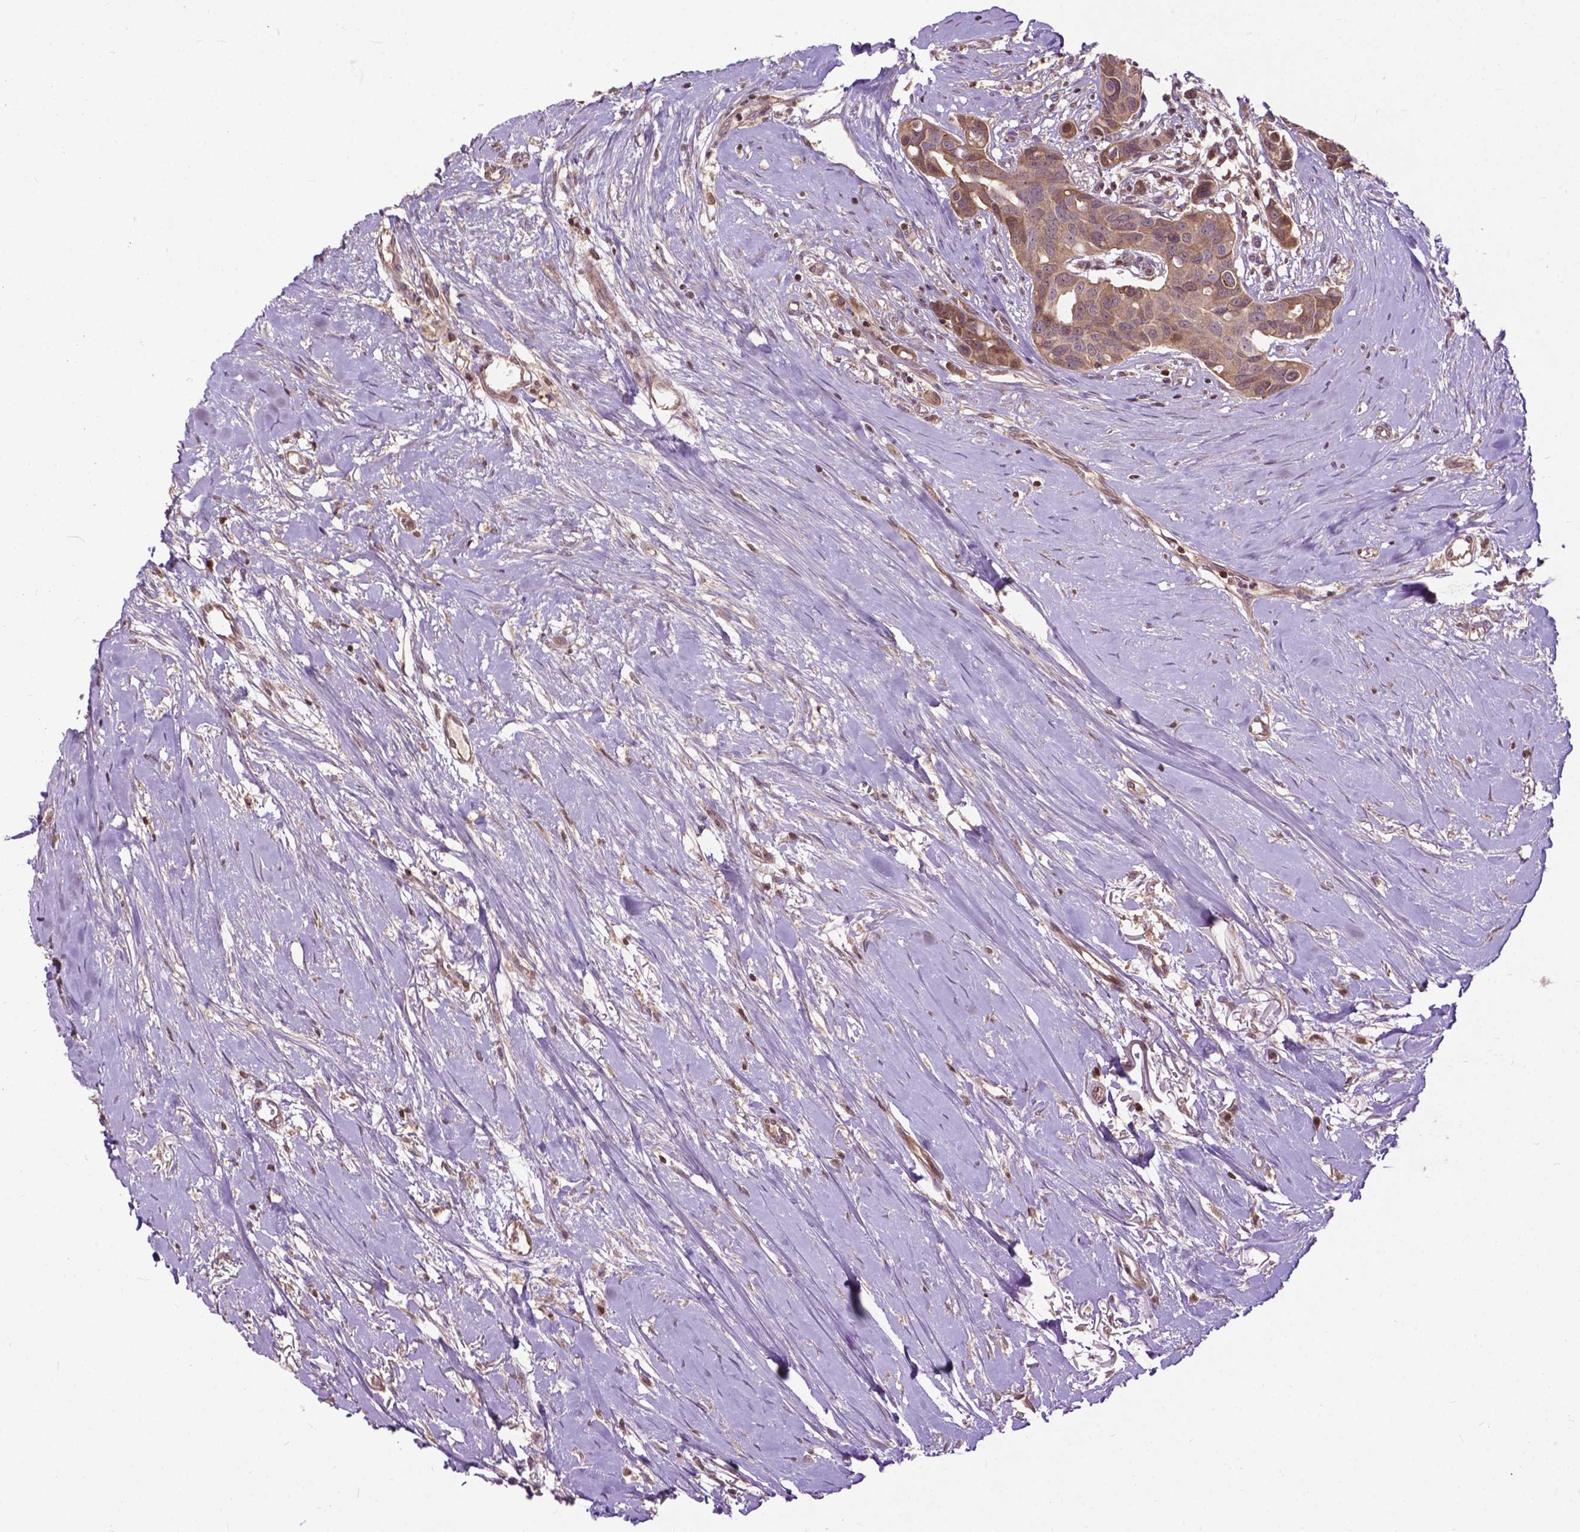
{"staining": {"intensity": "moderate", "quantity": ">75%", "location": "cytoplasmic/membranous"}, "tissue": "breast cancer", "cell_type": "Tumor cells", "image_type": "cancer", "snomed": [{"axis": "morphology", "description": "Duct carcinoma"}, {"axis": "topography", "description": "Breast"}], "caption": "IHC (DAB (3,3'-diaminobenzidine)) staining of human intraductal carcinoma (breast) displays moderate cytoplasmic/membranous protein staining in approximately >75% of tumor cells.", "gene": "CHMP4A", "patient": {"sex": "female", "age": 54}}